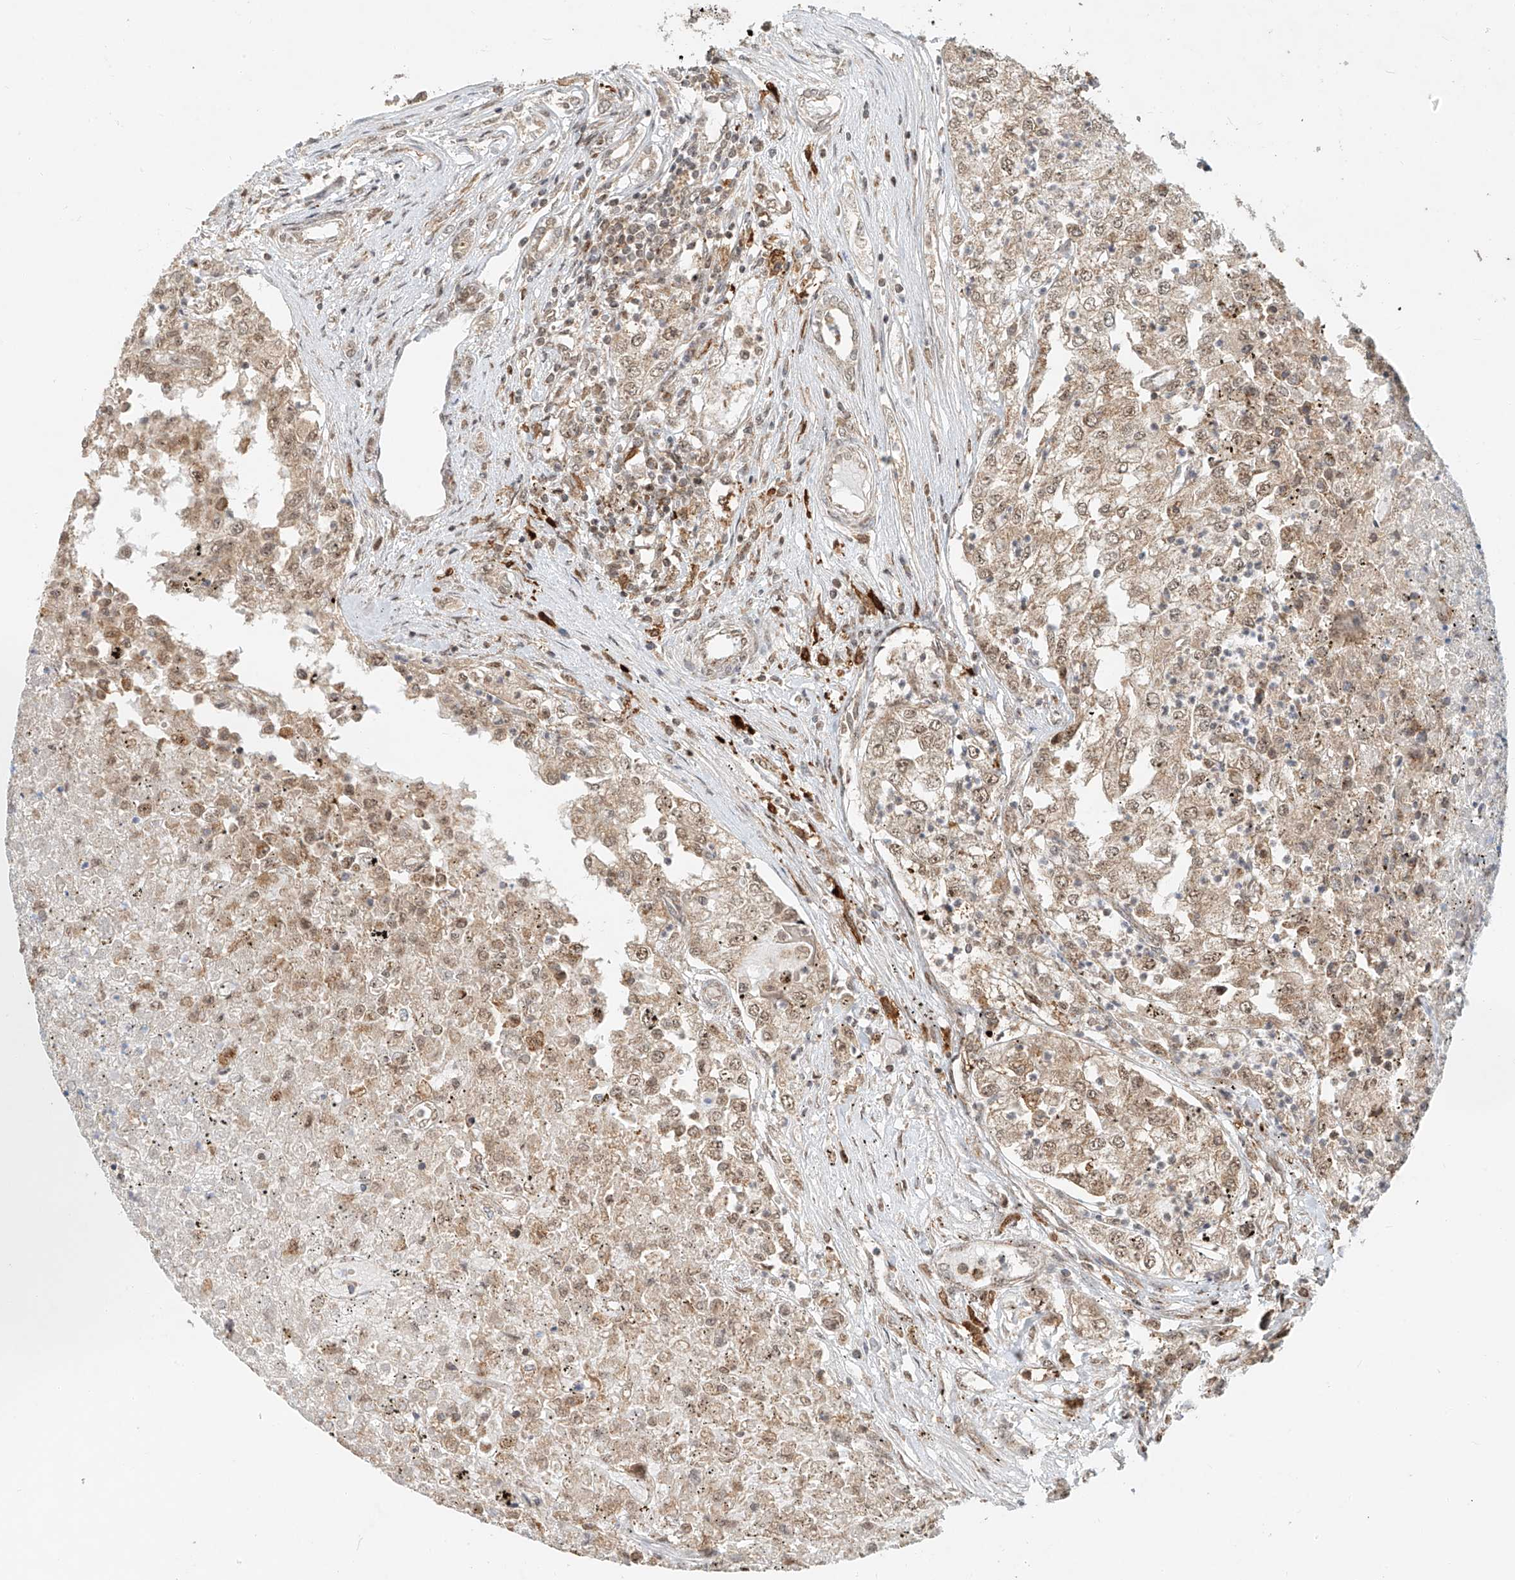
{"staining": {"intensity": "weak", "quantity": "25%-75%", "location": "cytoplasmic/membranous,nuclear"}, "tissue": "renal cancer", "cell_type": "Tumor cells", "image_type": "cancer", "snomed": [{"axis": "morphology", "description": "Adenocarcinoma, NOS"}, {"axis": "topography", "description": "Kidney"}], "caption": "The photomicrograph exhibits a brown stain indicating the presence of a protein in the cytoplasmic/membranous and nuclear of tumor cells in renal cancer (adenocarcinoma).", "gene": "SYTL3", "patient": {"sex": "female", "age": 54}}